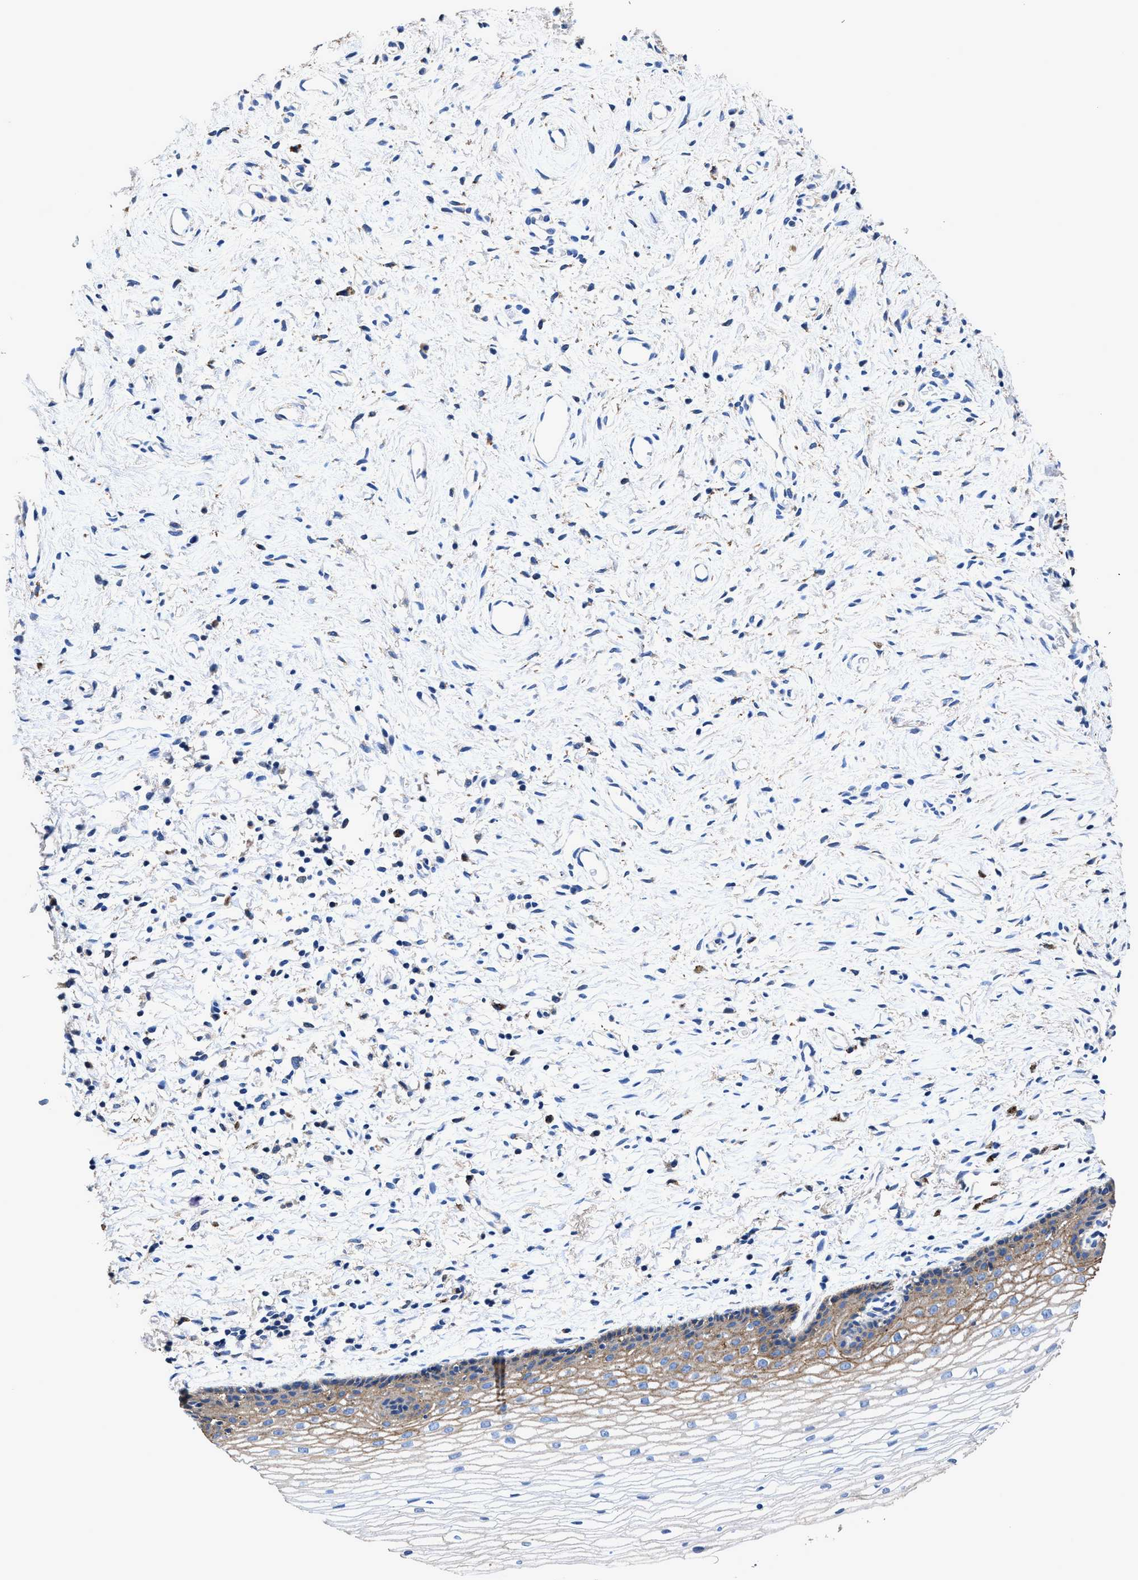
{"staining": {"intensity": "moderate", "quantity": ">75%", "location": "cytoplasmic/membranous"}, "tissue": "cervix", "cell_type": "Glandular cells", "image_type": "normal", "snomed": [{"axis": "morphology", "description": "Normal tissue, NOS"}, {"axis": "topography", "description": "Cervix"}], "caption": "Protein expression analysis of normal human cervix reveals moderate cytoplasmic/membranous positivity in about >75% of glandular cells. (brown staining indicates protein expression, while blue staining denotes nuclei).", "gene": "UBR4", "patient": {"sex": "female", "age": 77}}